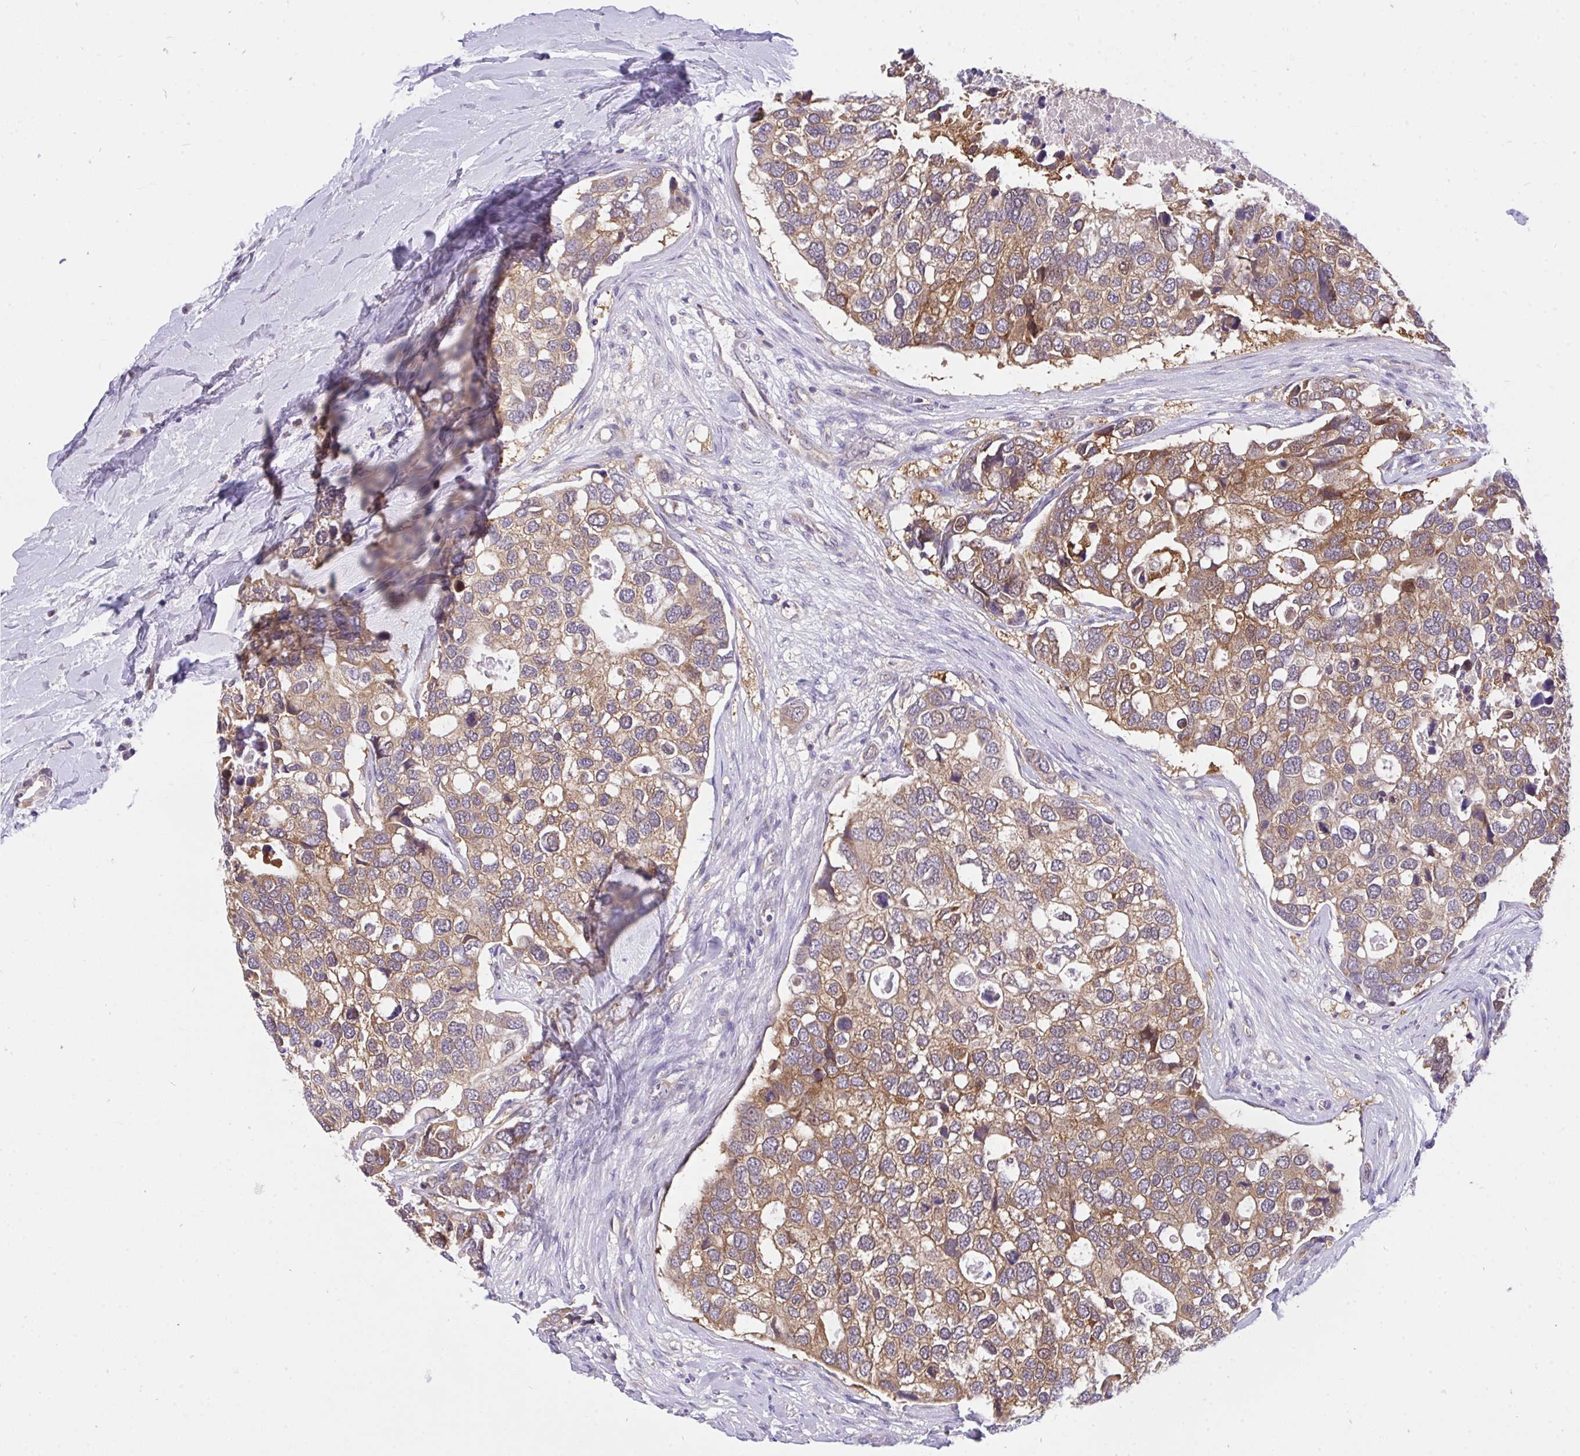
{"staining": {"intensity": "moderate", "quantity": ">75%", "location": "cytoplasmic/membranous"}, "tissue": "breast cancer", "cell_type": "Tumor cells", "image_type": "cancer", "snomed": [{"axis": "morphology", "description": "Duct carcinoma"}, {"axis": "topography", "description": "Breast"}], "caption": "Immunohistochemical staining of human breast cancer exhibits medium levels of moderate cytoplasmic/membranous protein positivity in about >75% of tumor cells.", "gene": "C19orf54", "patient": {"sex": "female", "age": 83}}